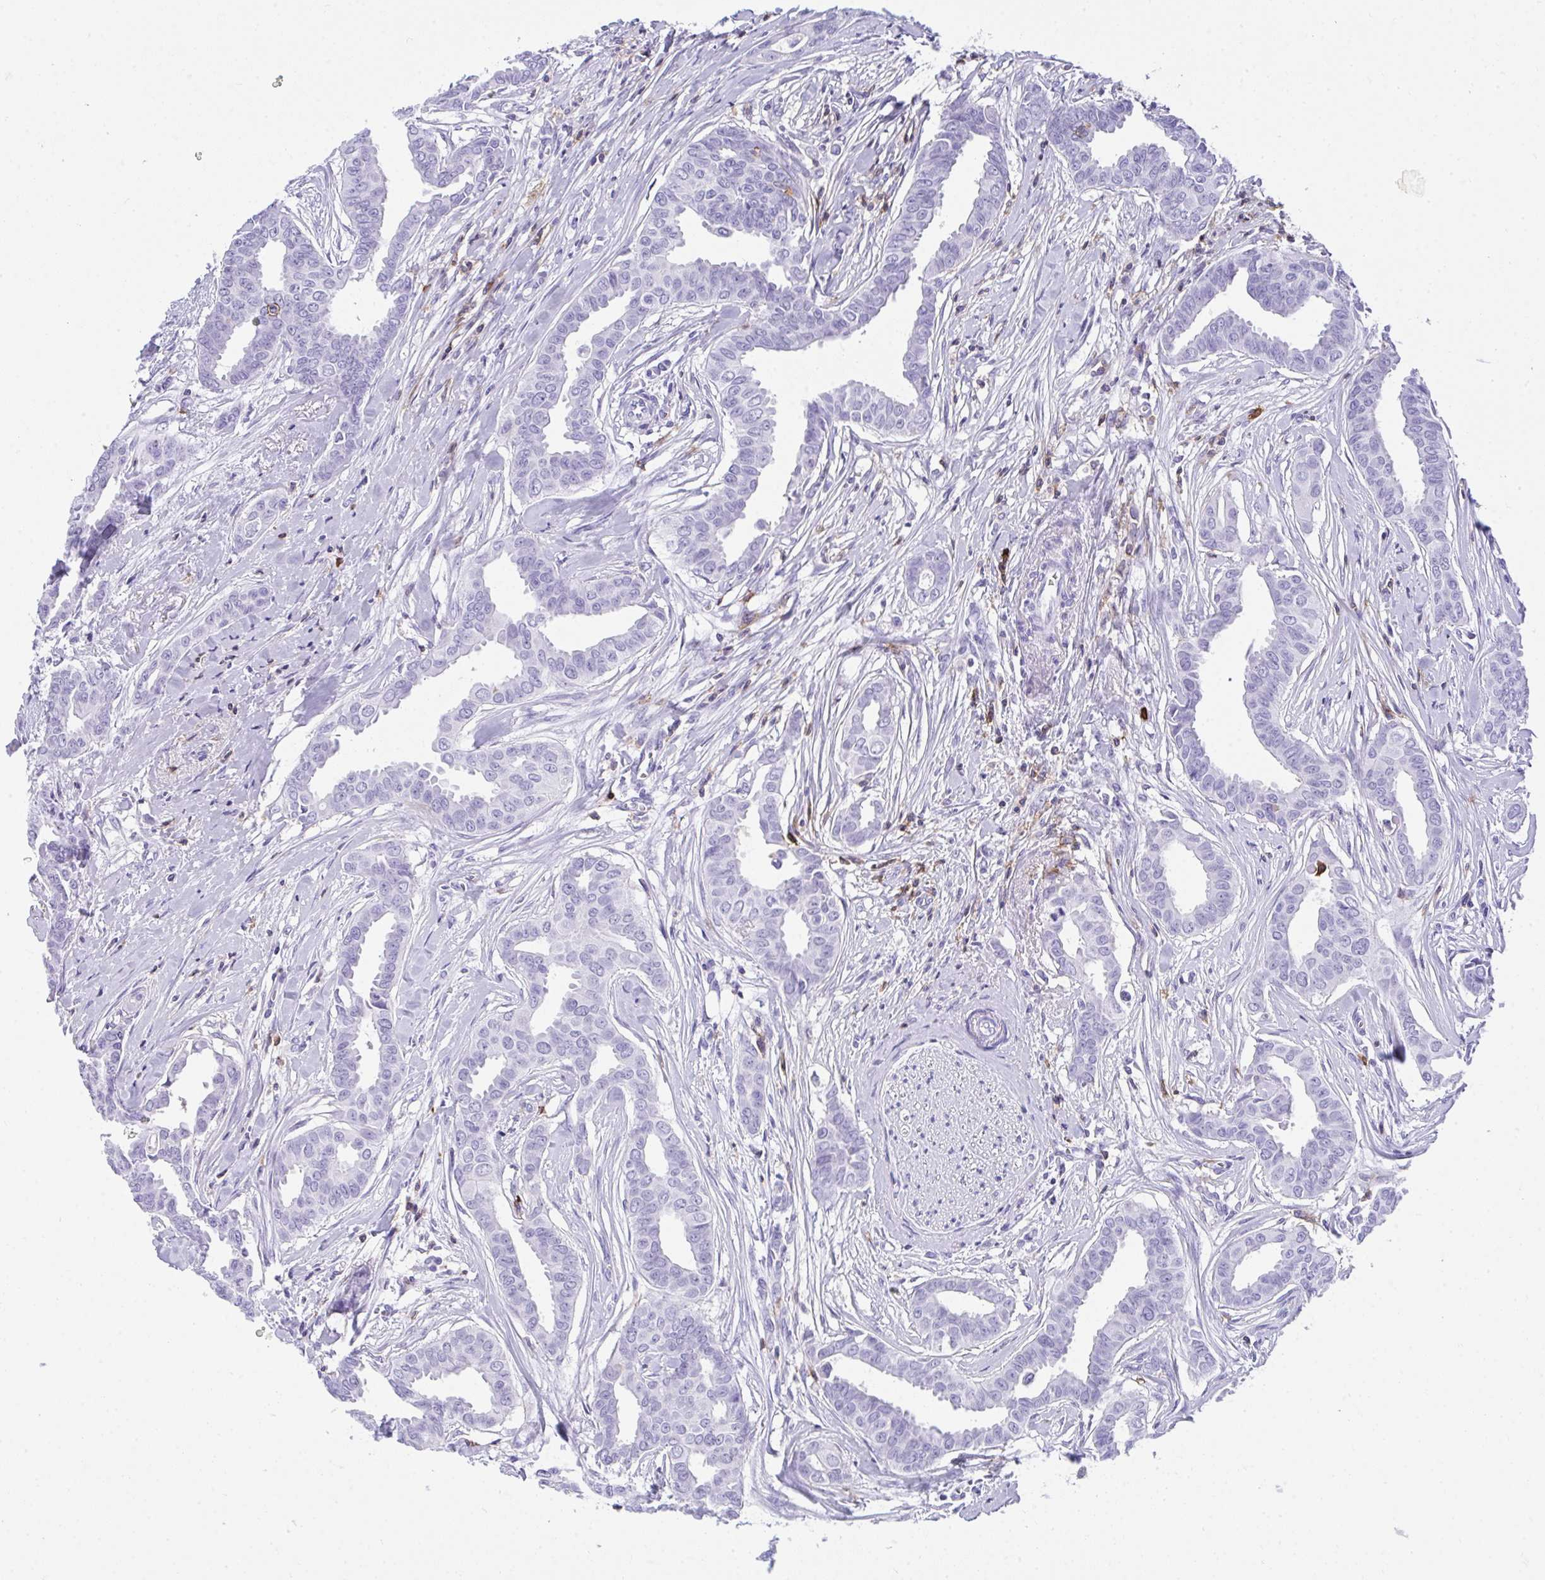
{"staining": {"intensity": "negative", "quantity": "none", "location": "none"}, "tissue": "breast cancer", "cell_type": "Tumor cells", "image_type": "cancer", "snomed": [{"axis": "morphology", "description": "Duct carcinoma"}, {"axis": "topography", "description": "Breast"}], "caption": "Immunohistochemical staining of human breast cancer (intraductal carcinoma) exhibits no significant positivity in tumor cells. (Stains: DAB (3,3'-diaminobenzidine) immunohistochemistry with hematoxylin counter stain, Microscopy: brightfield microscopy at high magnification).", "gene": "SPN", "patient": {"sex": "female", "age": 45}}